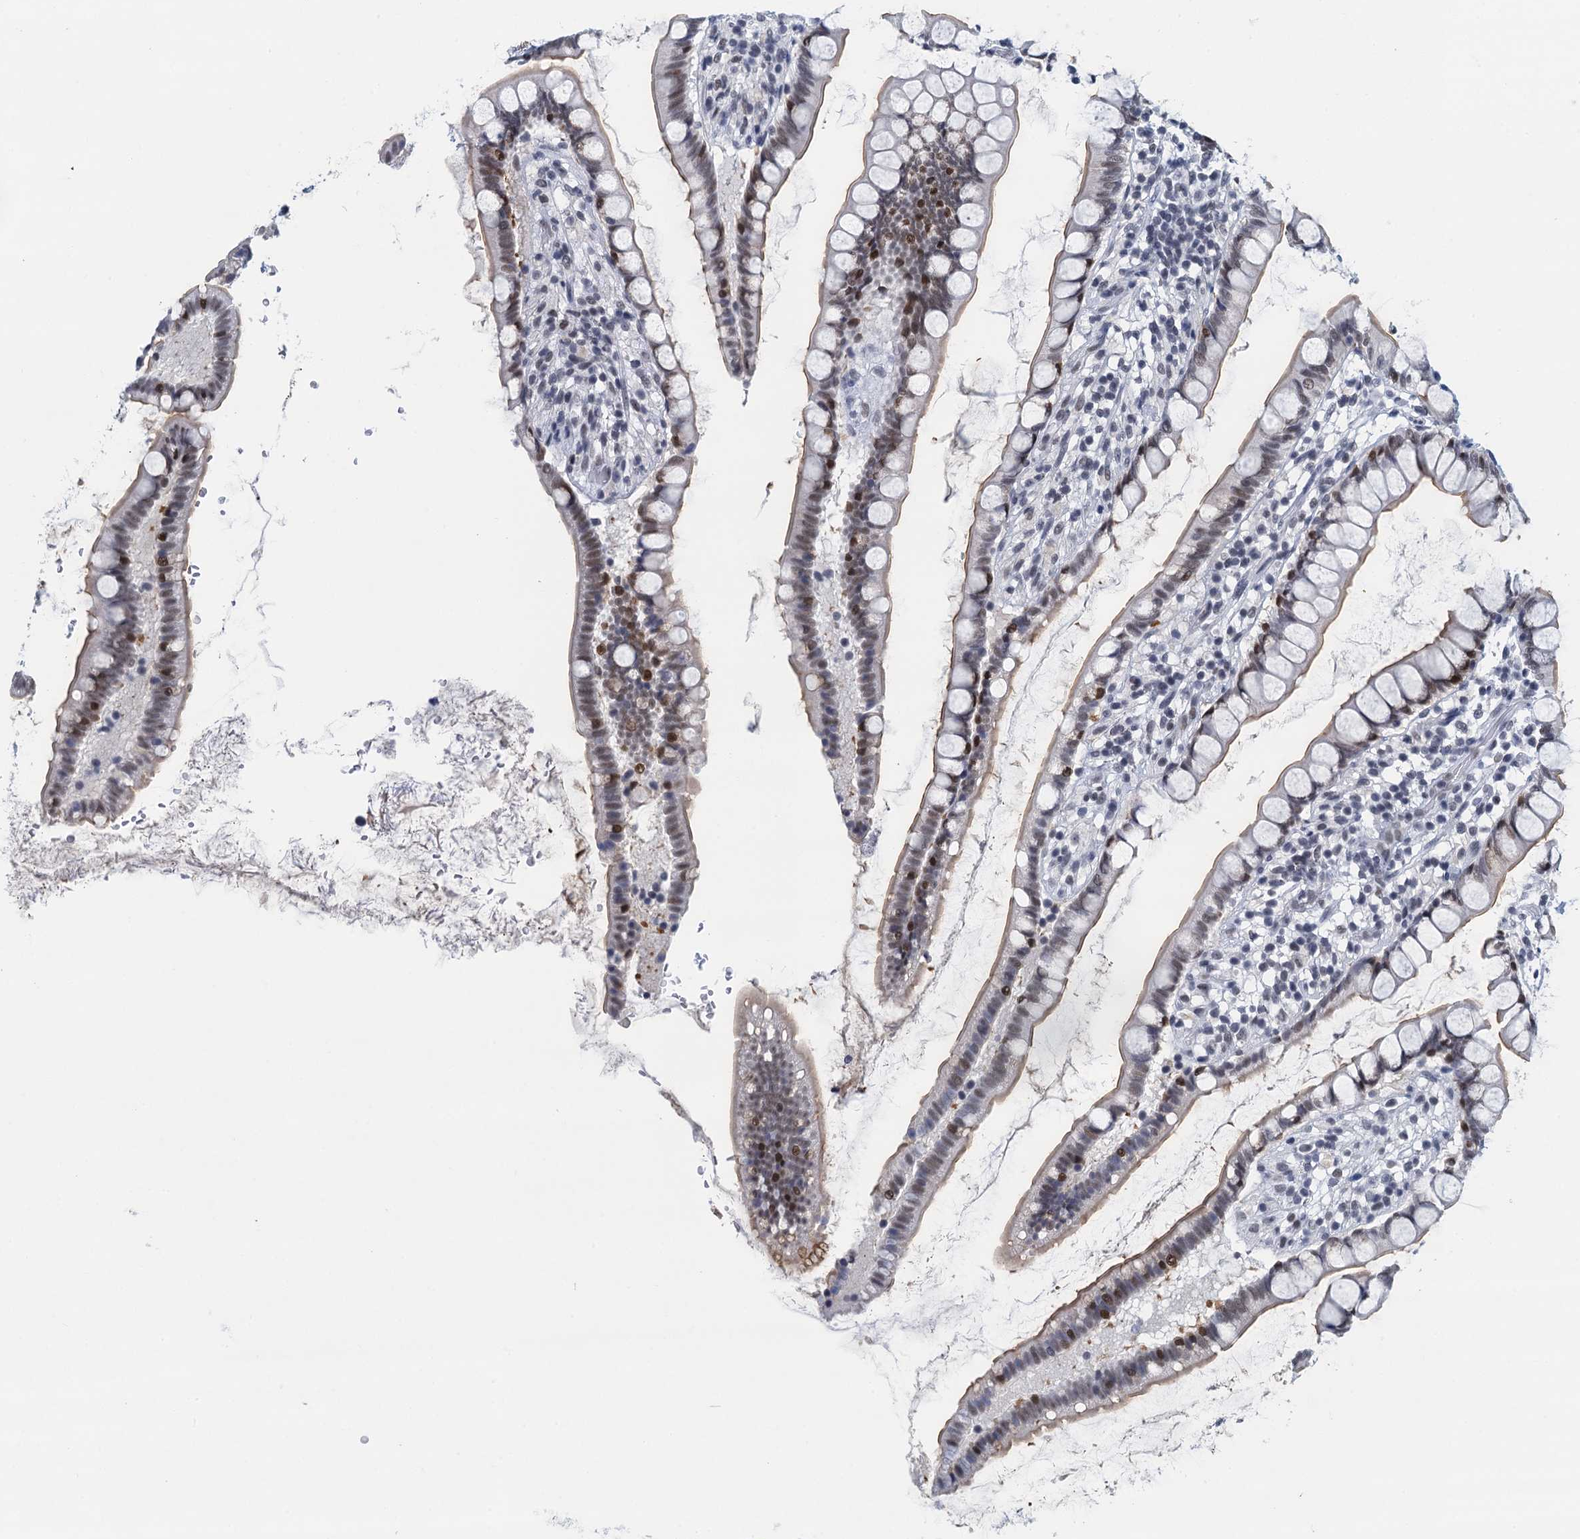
{"staining": {"intensity": "moderate", "quantity": "25%-75%", "location": "nuclear"}, "tissue": "small intestine", "cell_type": "Glandular cells", "image_type": "normal", "snomed": [{"axis": "morphology", "description": "Normal tissue, NOS"}, {"axis": "topography", "description": "Small intestine"}], "caption": "Moderate nuclear protein positivity is seen in approximately 25%-75% of glandular cells in small intestine.", "gene": "EPS8L1", "patient": {"sex": "female", "age": 84}}